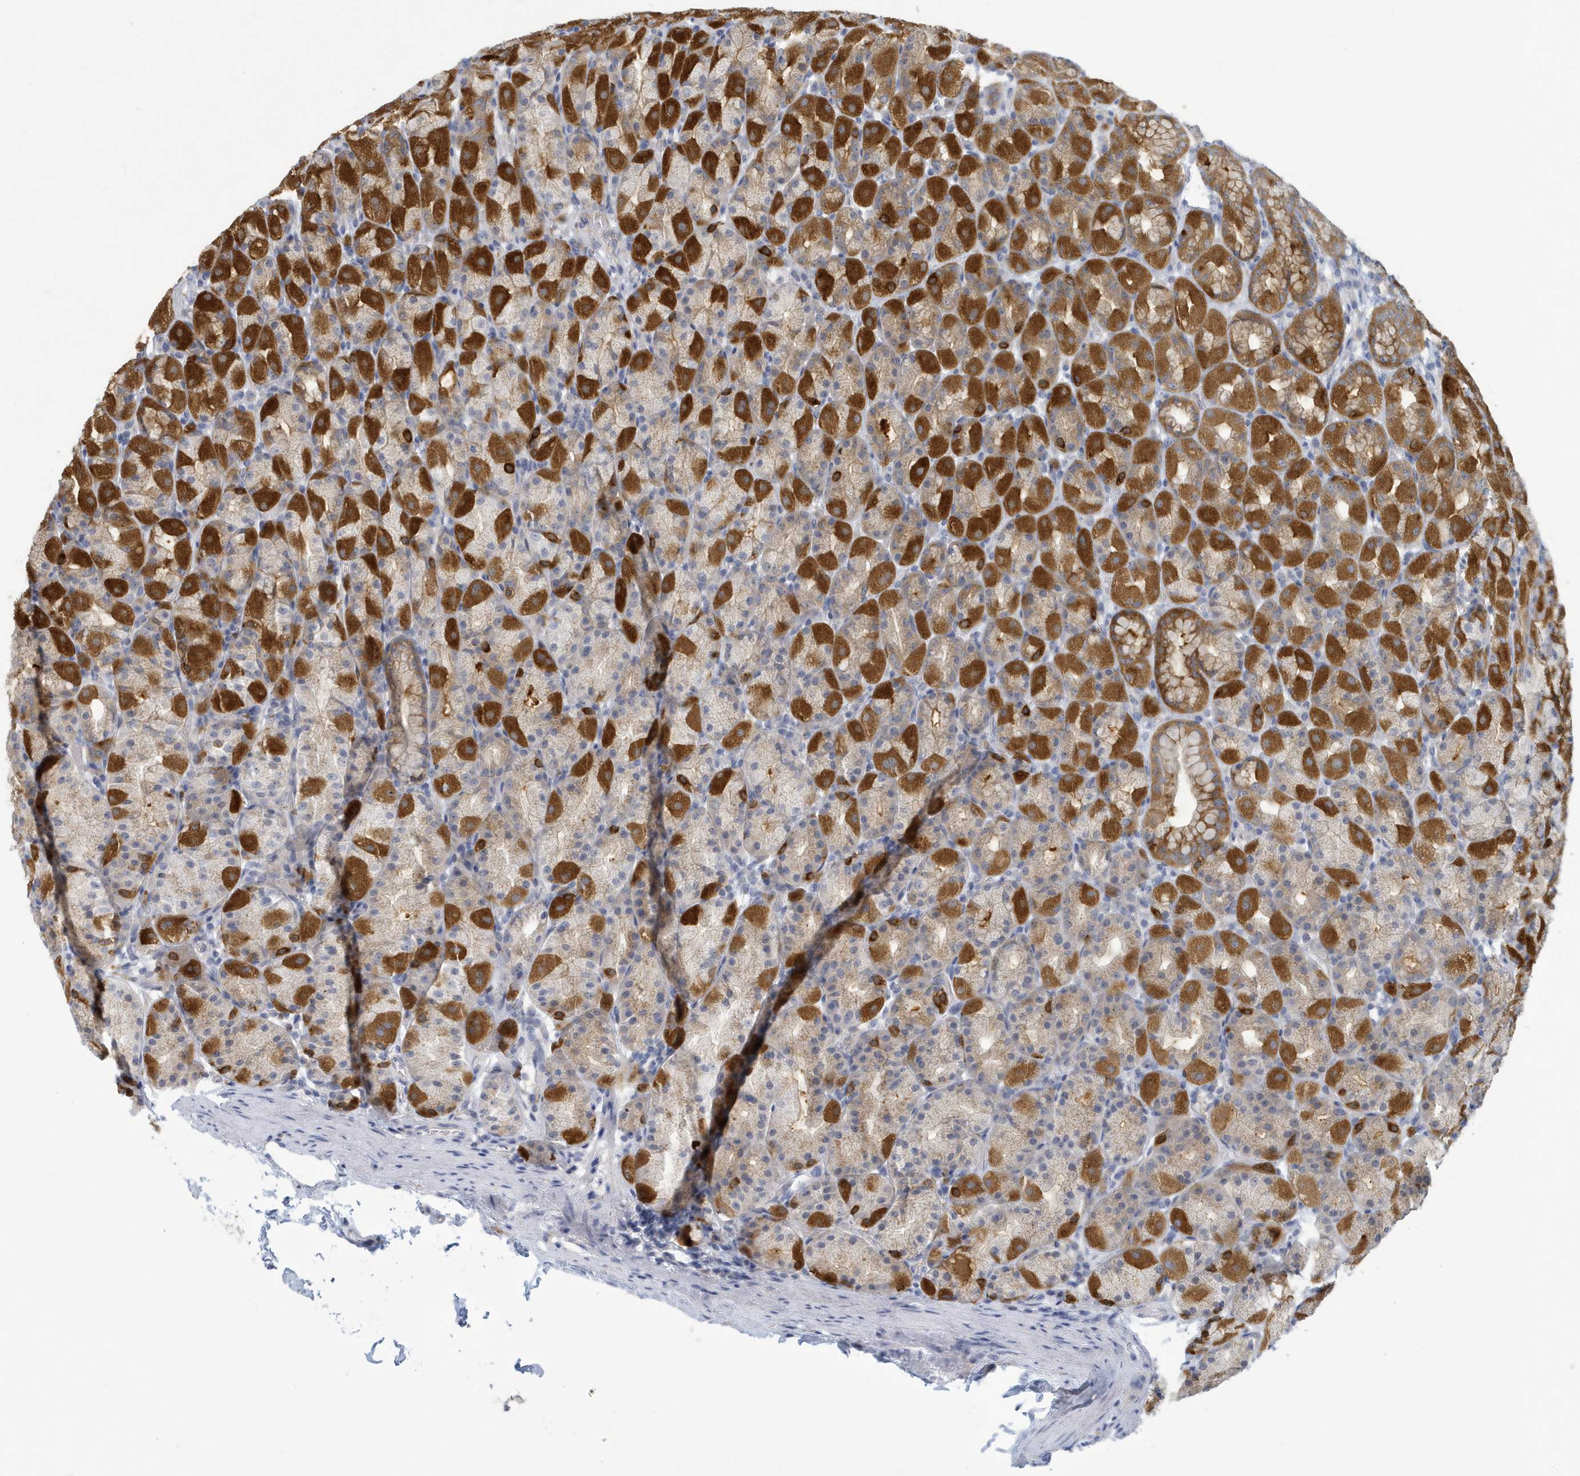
{"staining": {"intensity": "strong", "quantity": "25%-75%", "location": "cytoplasmic/membranous"}, "tissue": "stomach", "cell_type": "Glandular cells", "image_type": "normal", "snomed": [{"axis": "morphology", "description": "Normal tissue, NOS"}, {"axis": "topography", "description": "Stomach, upper"}], "caption": "A brown stain shows strong cytoplasmic/membranous positivity of a protein in glandular cells of normal human stomach.", "gene": "VTA1", "patient": {"sex": "male", "age": 68}}